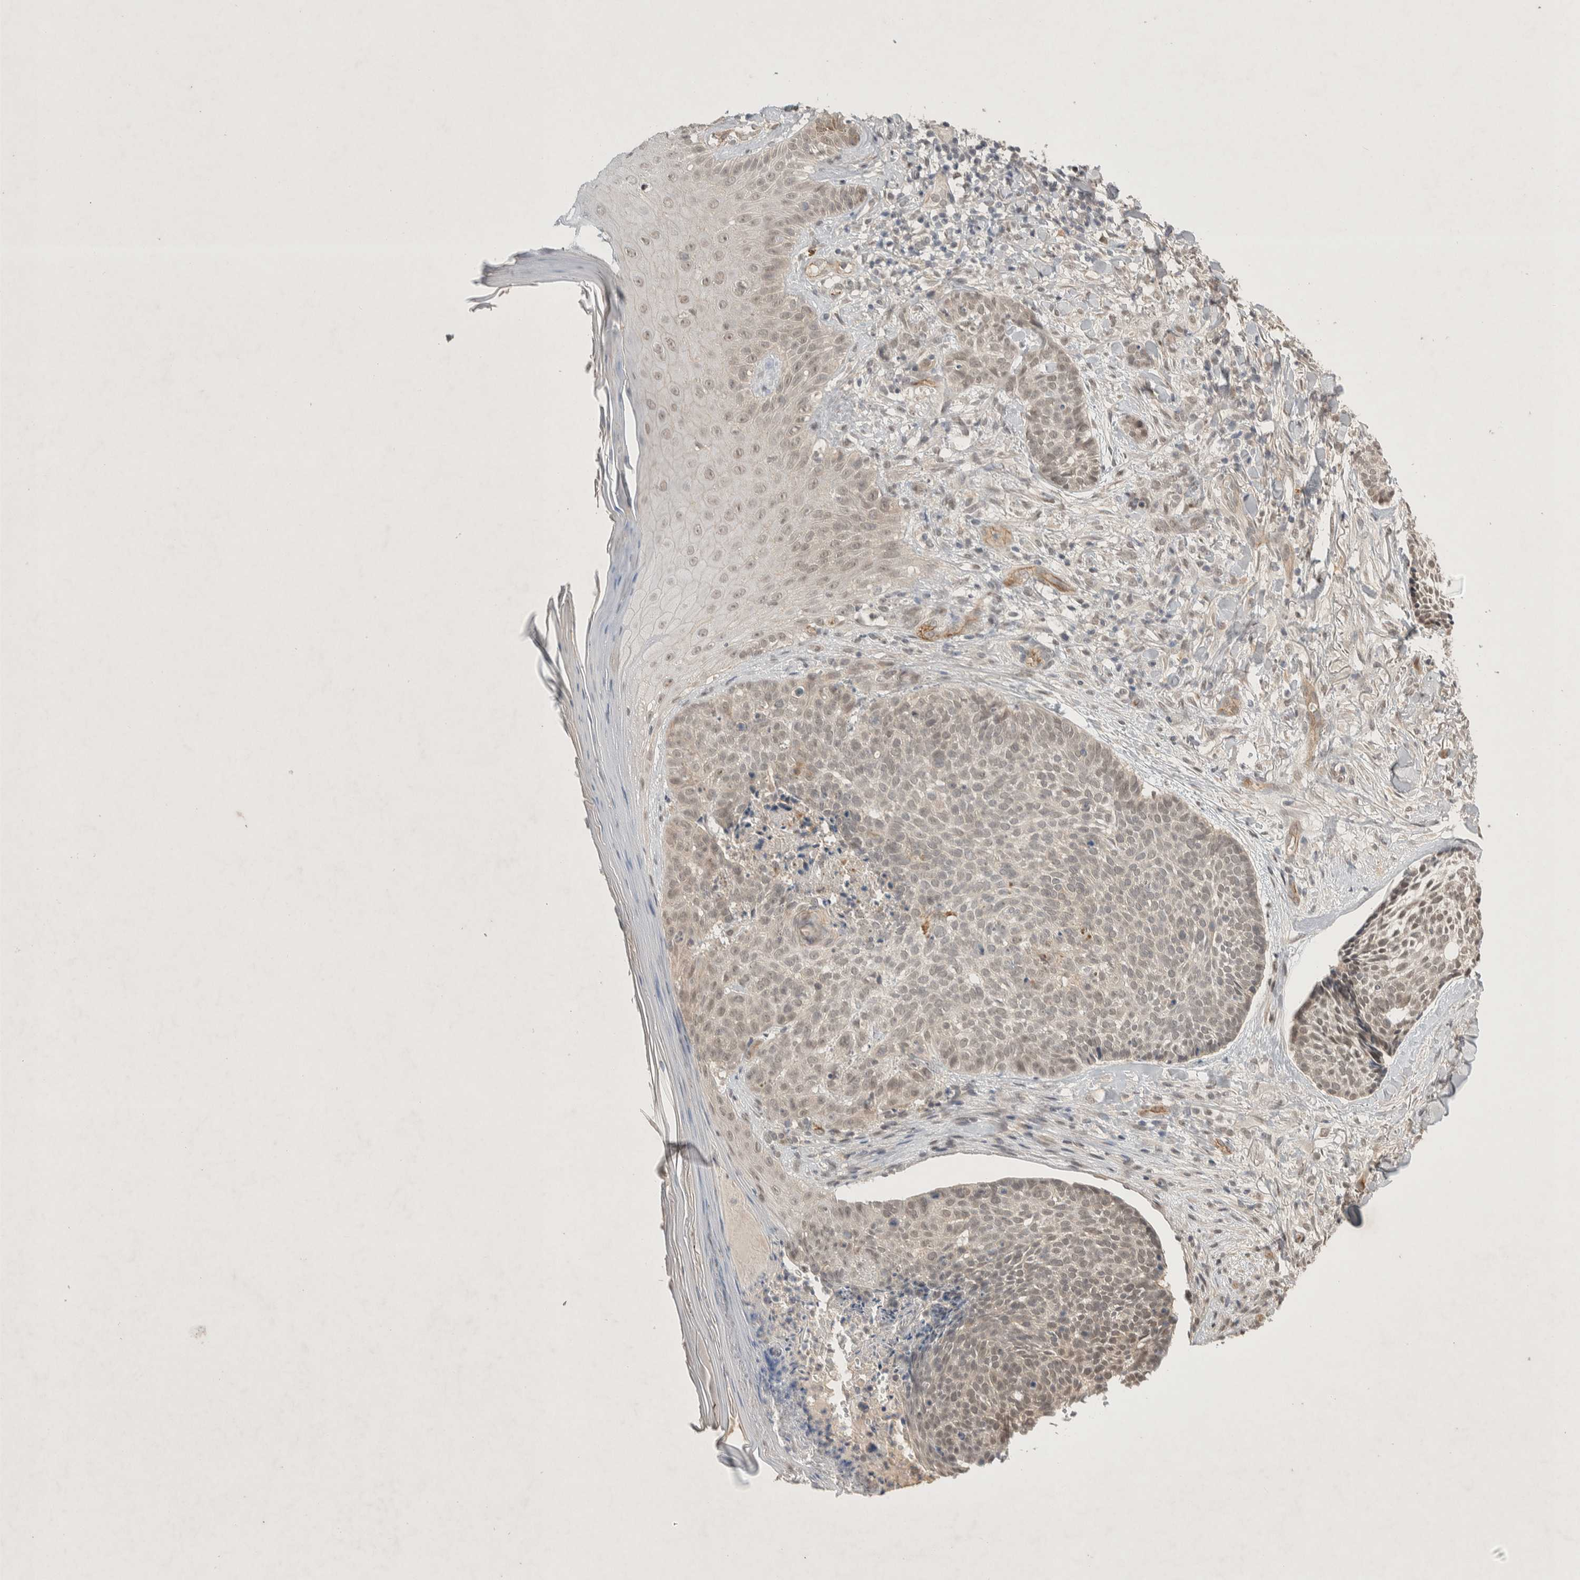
{"staining": {"intensity": "weak", "quantity": "<25%", "location": "nuclear"}, "tissue": "skin cancer", "cell_type": "Tumor cells", "image_type": "cancer", "snomed": [{"axis": "morphology", "description": "Normal tissue, NOS"}, {"axis": "morphology", "description": "Basal cell carcinoma"}, {"axis": "topography", "description": "Skin"}], "caption": "Immunohistochemistry micrograph of neoplastic tissue: human basal cell carcinoma (skin) stained with DAB exhibits no significant protein positivity in tumor cells.", "gene": "ZNF704", "patient": {"sex": "male", "age": 67}}